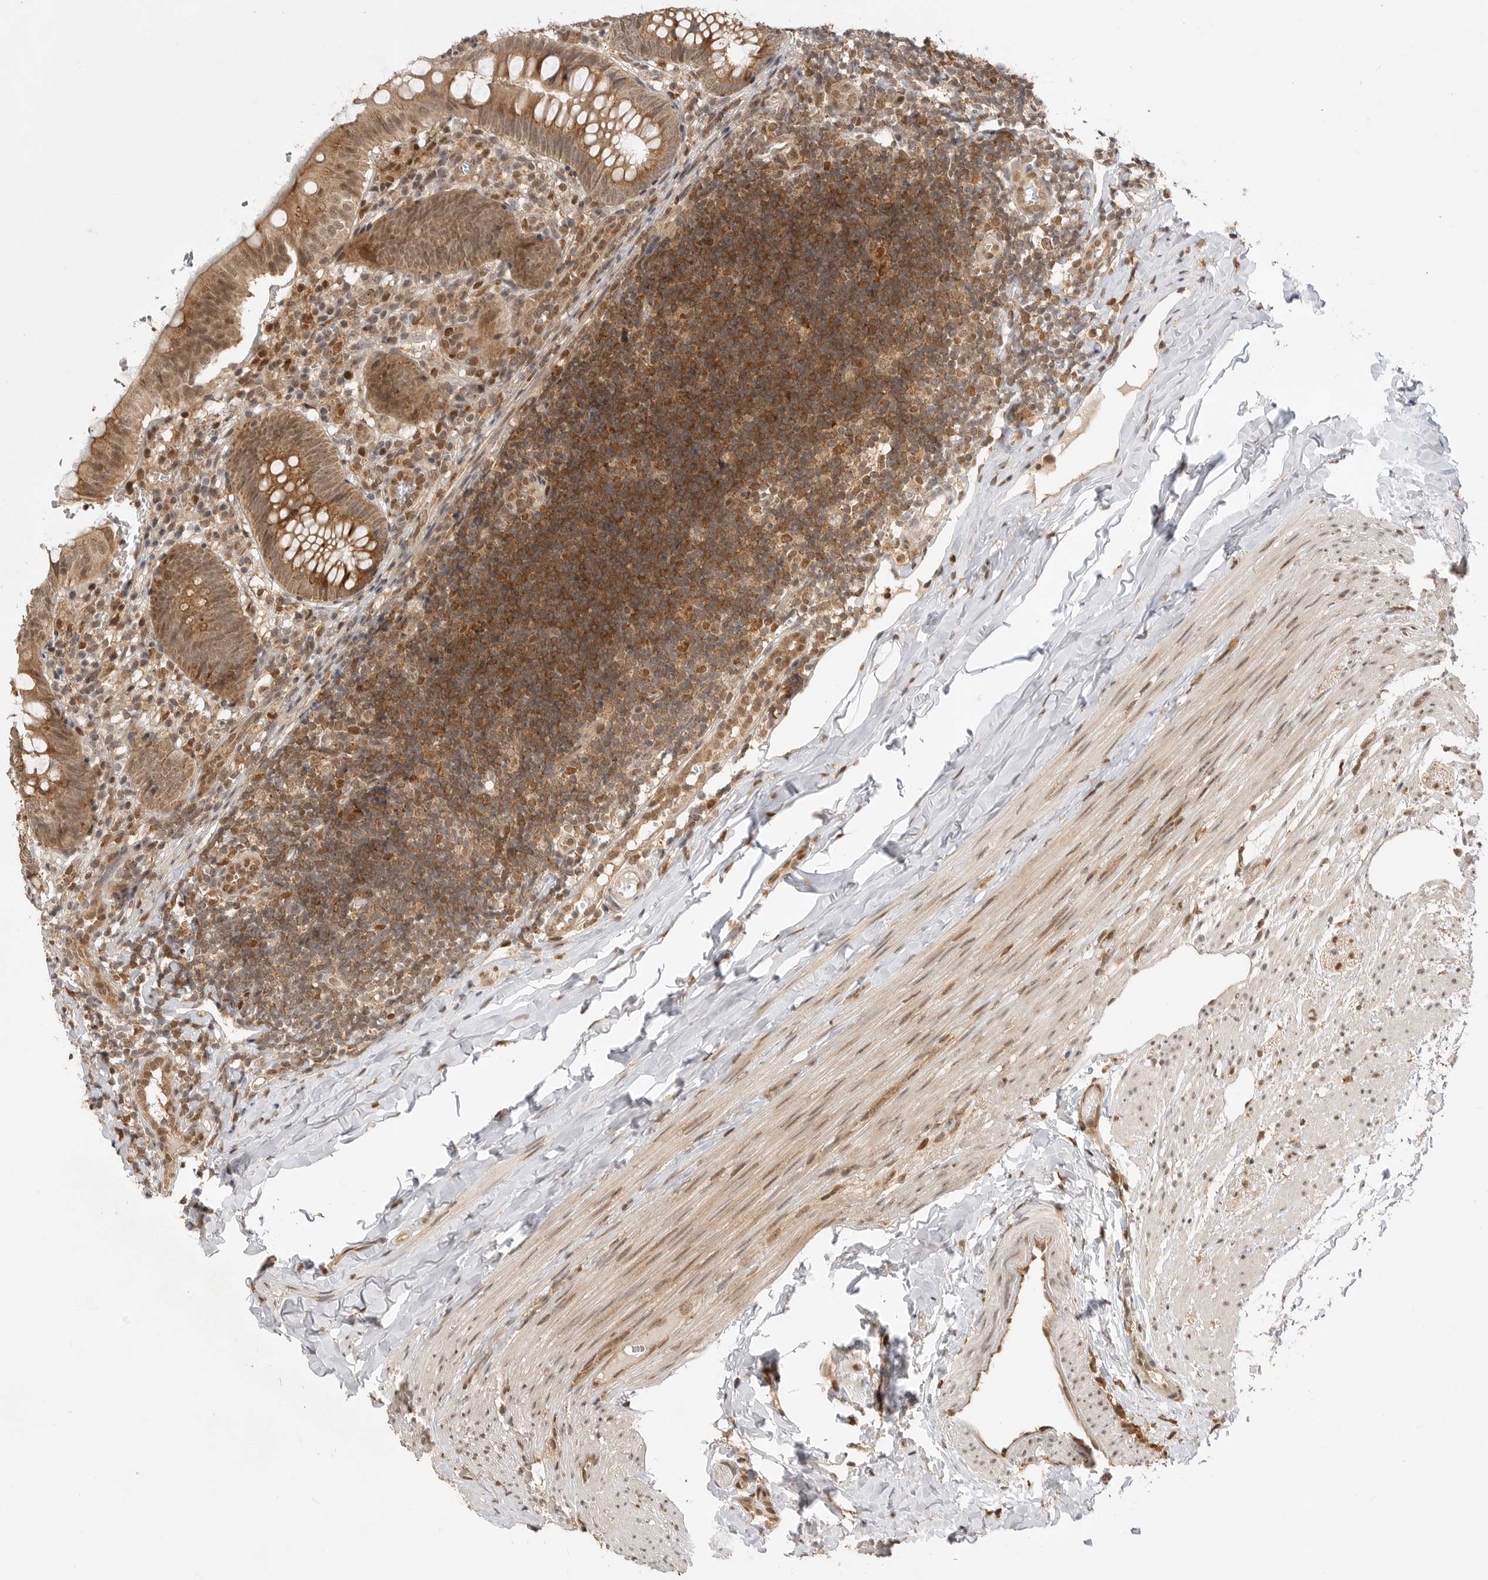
{"staining": {"intensity": "moderate", "quantity": ">75%", "location": "cytoplasmic/membranous"}, "tissue": "appendix", "cell_type": "Glandular cells", "image_type": "normal", "snomed": [{"axis": "morphology", "description": "Normal tissue, NOS"}, {"axis": "topography", "description": "Appendix"}], "caption": "About >75% of glandular cells in normal appendix show moderate cytoplasmic/membranous protein staining as visualized by brown immunohistochemical staining.", "gene": "ALKAL1", "patient": {"sex": "male", "age": 8}}